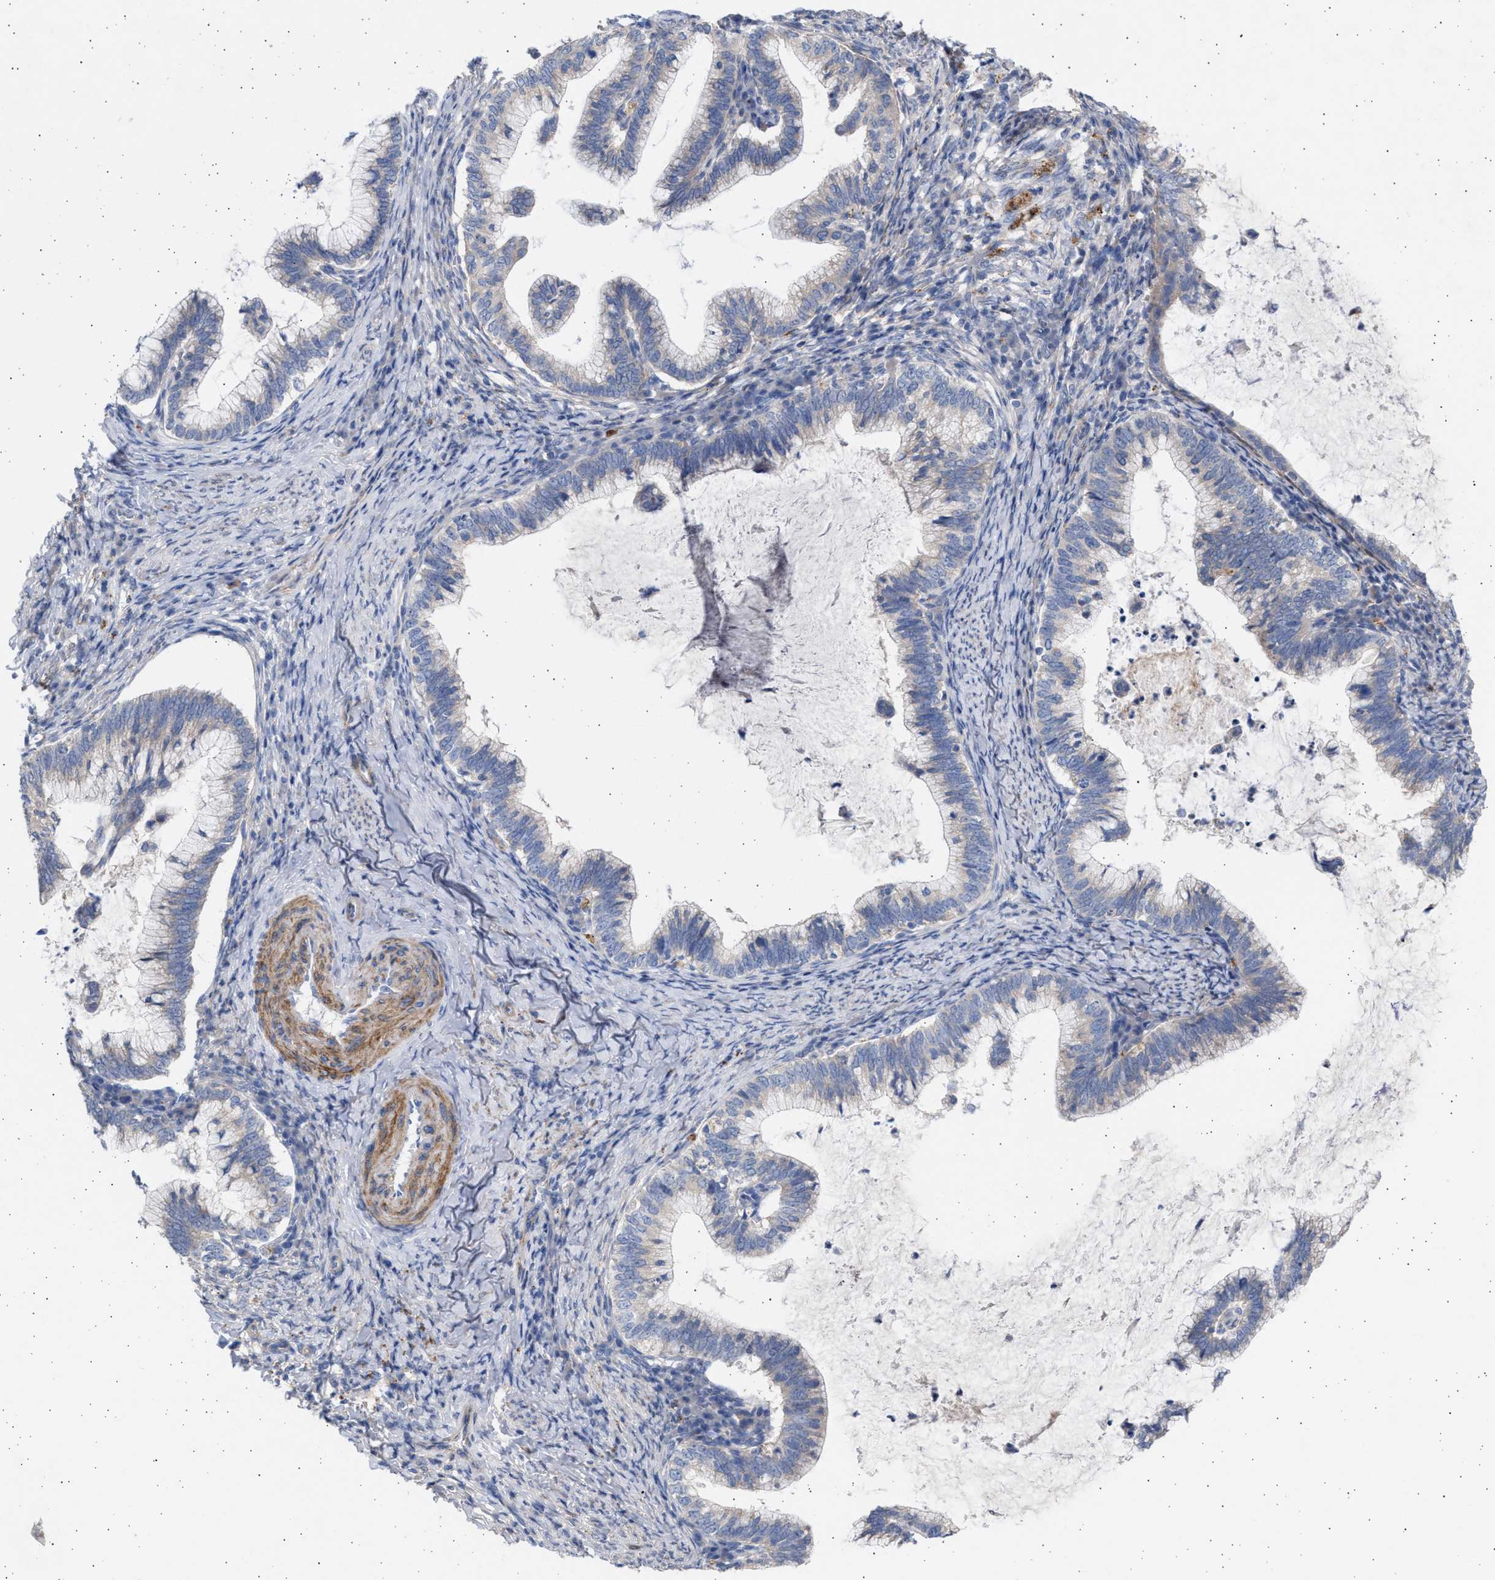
{"staining": {"intensity": "negative", "quantity": "none", "location": "none"}, "tissue": "cervical cancer", "cell_type": "Tumor cells", "image_type": "cancer", "snomed": [{"axis": "morphology", "description": "Adenocarcinoma, NOS"}, {"axis": "topography", "description": "Cervix"}], "caption": "A histopathology image of cervical cancer (adenocarcinoma) stained for a protein displays no brown staining in tumor cells.", "gene": "NBR1", "patient": {"sex": "female", "age": 36}}